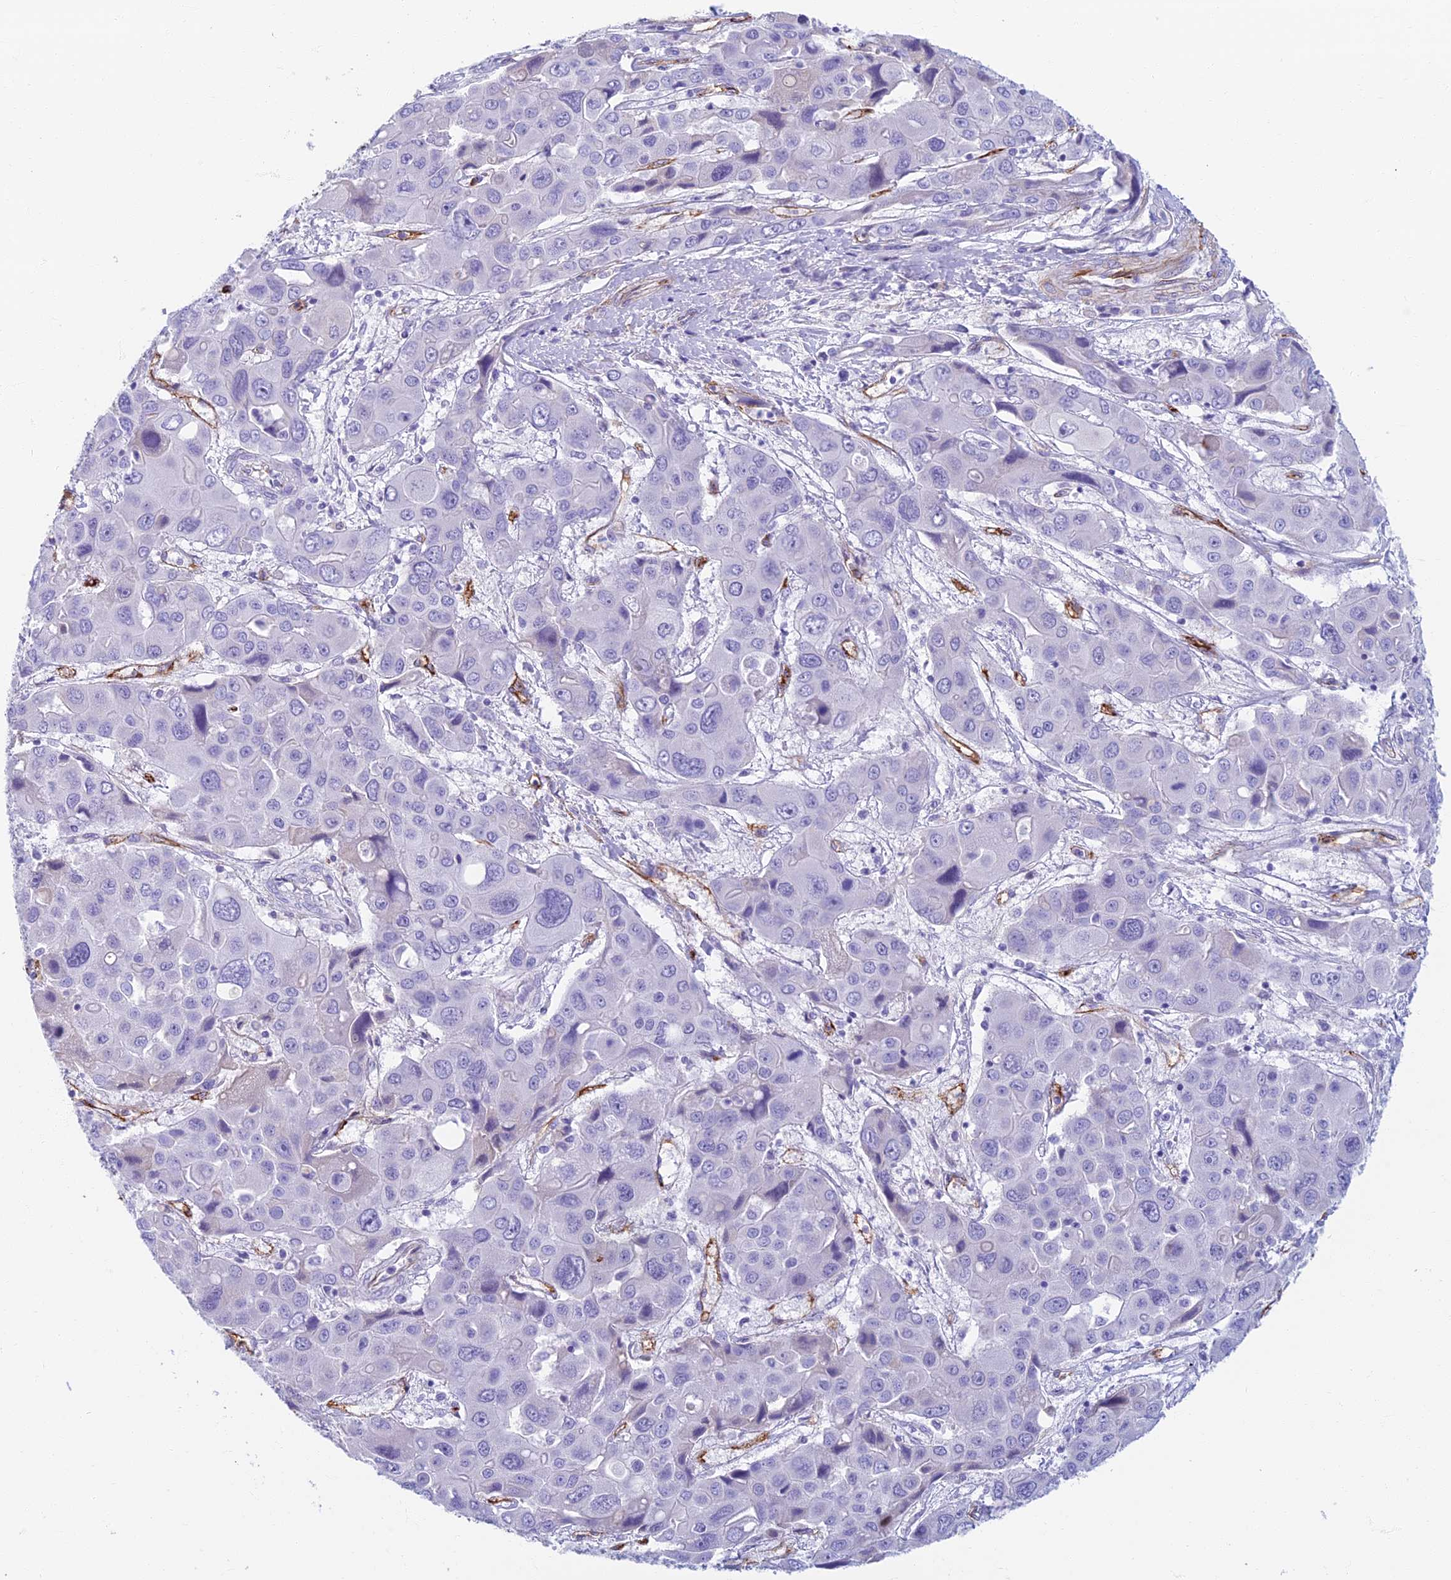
{"staining": {"intensity": "negative", "quantity": "none", "location": "none"}, "tissue": "liver cancer", "cell_type": "Tumor cells", "image_type": "cancer", "snomed": [{"axis": "morphology", "description": "Cholangiocarcinoma"}, {"axis": "topography", "description": "Liver"}], "caption": "A photomicrograph of cholangiocarcinoma (liver) stained for a protein displays no brown staining in tumor cells. (Immunohistochemistry (ihc), brightfield microscopy, high magnification).", "gene": "ETFRF1", "patient": {"sex": "male", "age": 67}}